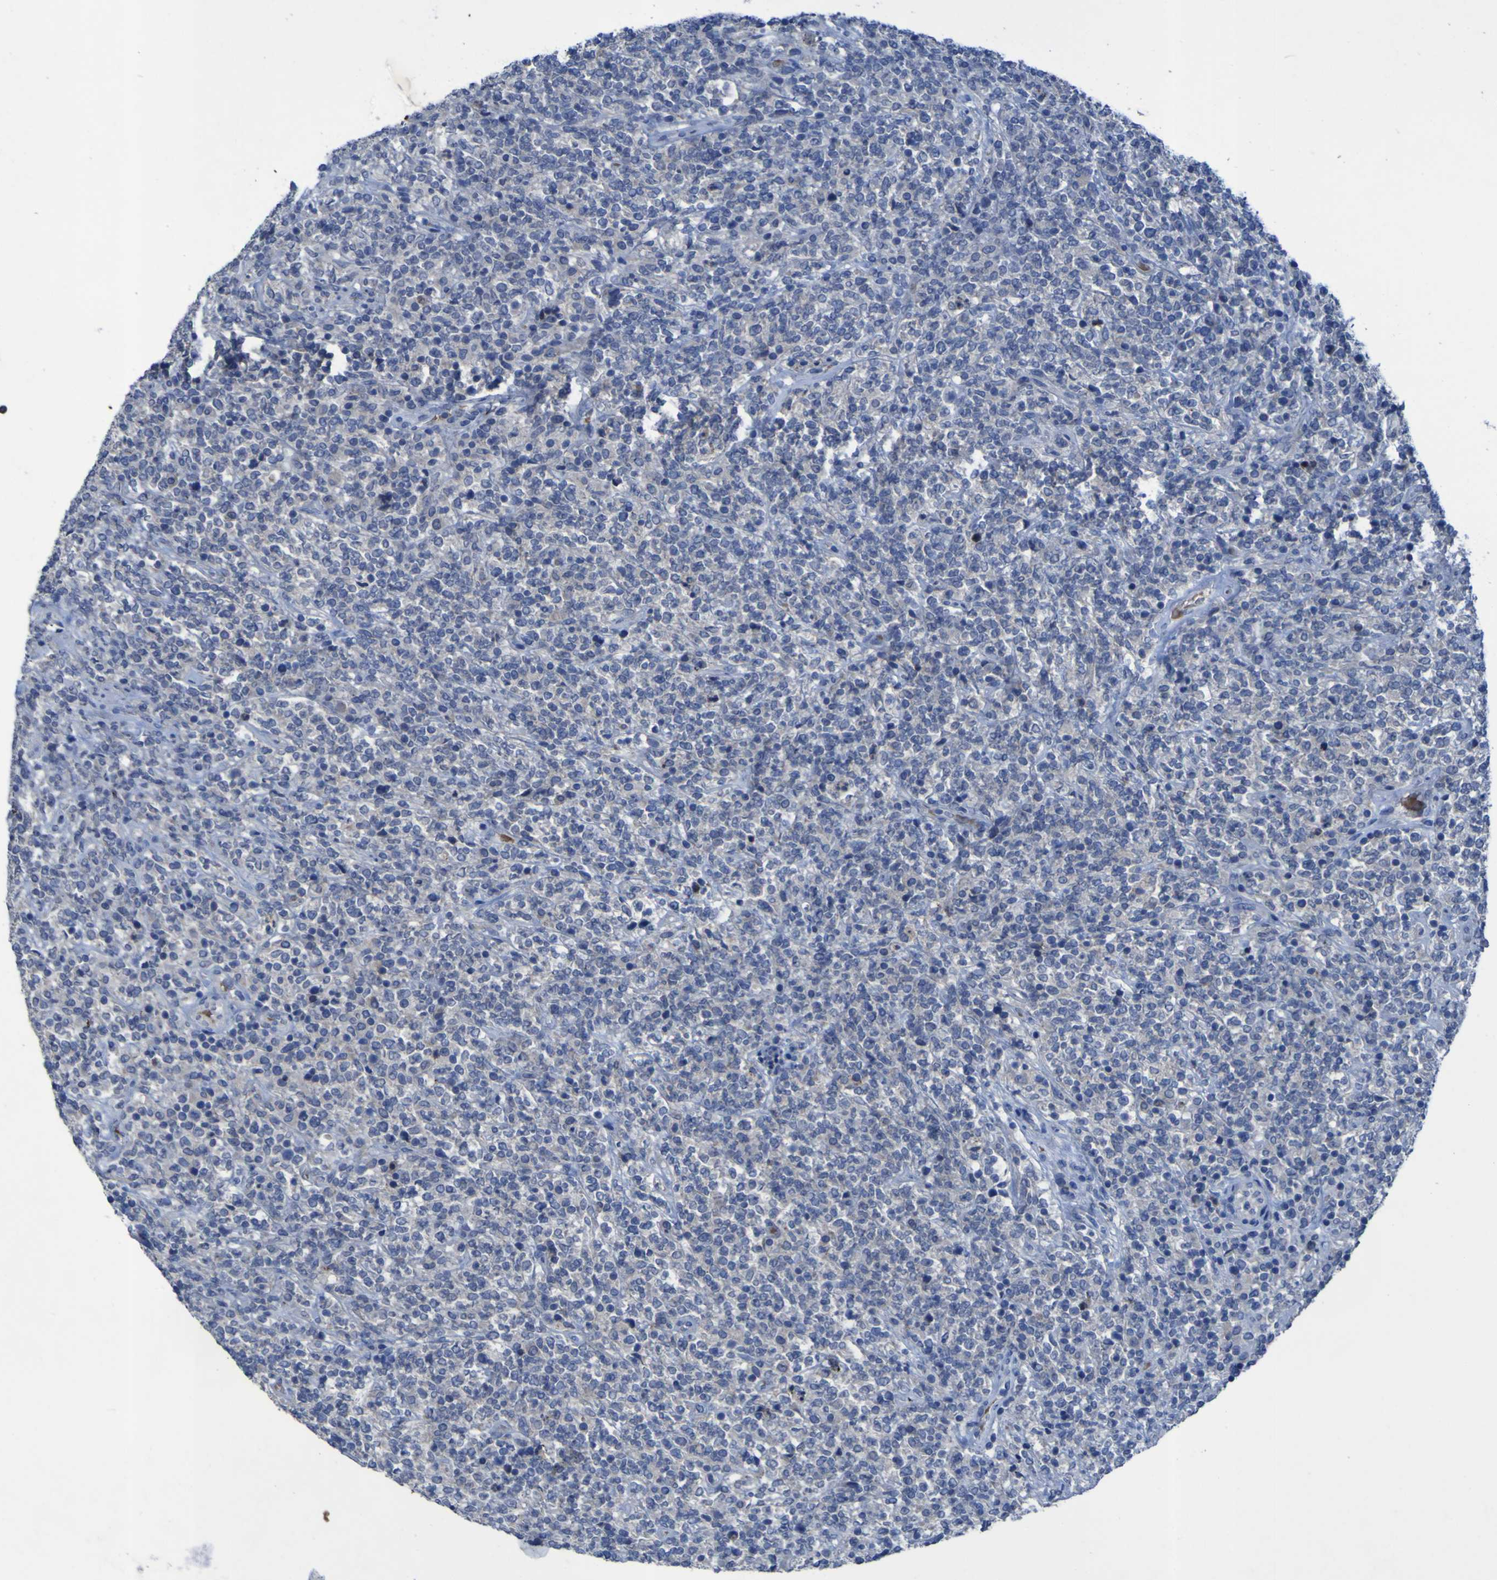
{"staining": {"intensity": "negative", "quantity": "none", "location": "none"}, "tissue": "lymphoma", "cell_type": "Tumor cells", "image_type": "cancer", "snomed": [{"axis": "morphology", "description": "Malignant lymphoma, non-Hodgkin's type, High grade"}, {"axis": "topography", "description": "Soft tissue"}], "caption": "Image shows no protein staining in tumor cells of lymphoma tissue. (DAB IHC with hematoxylin counter stain).", "gene": "SGK2", "patient": {"sex": "male", "age": 18}}